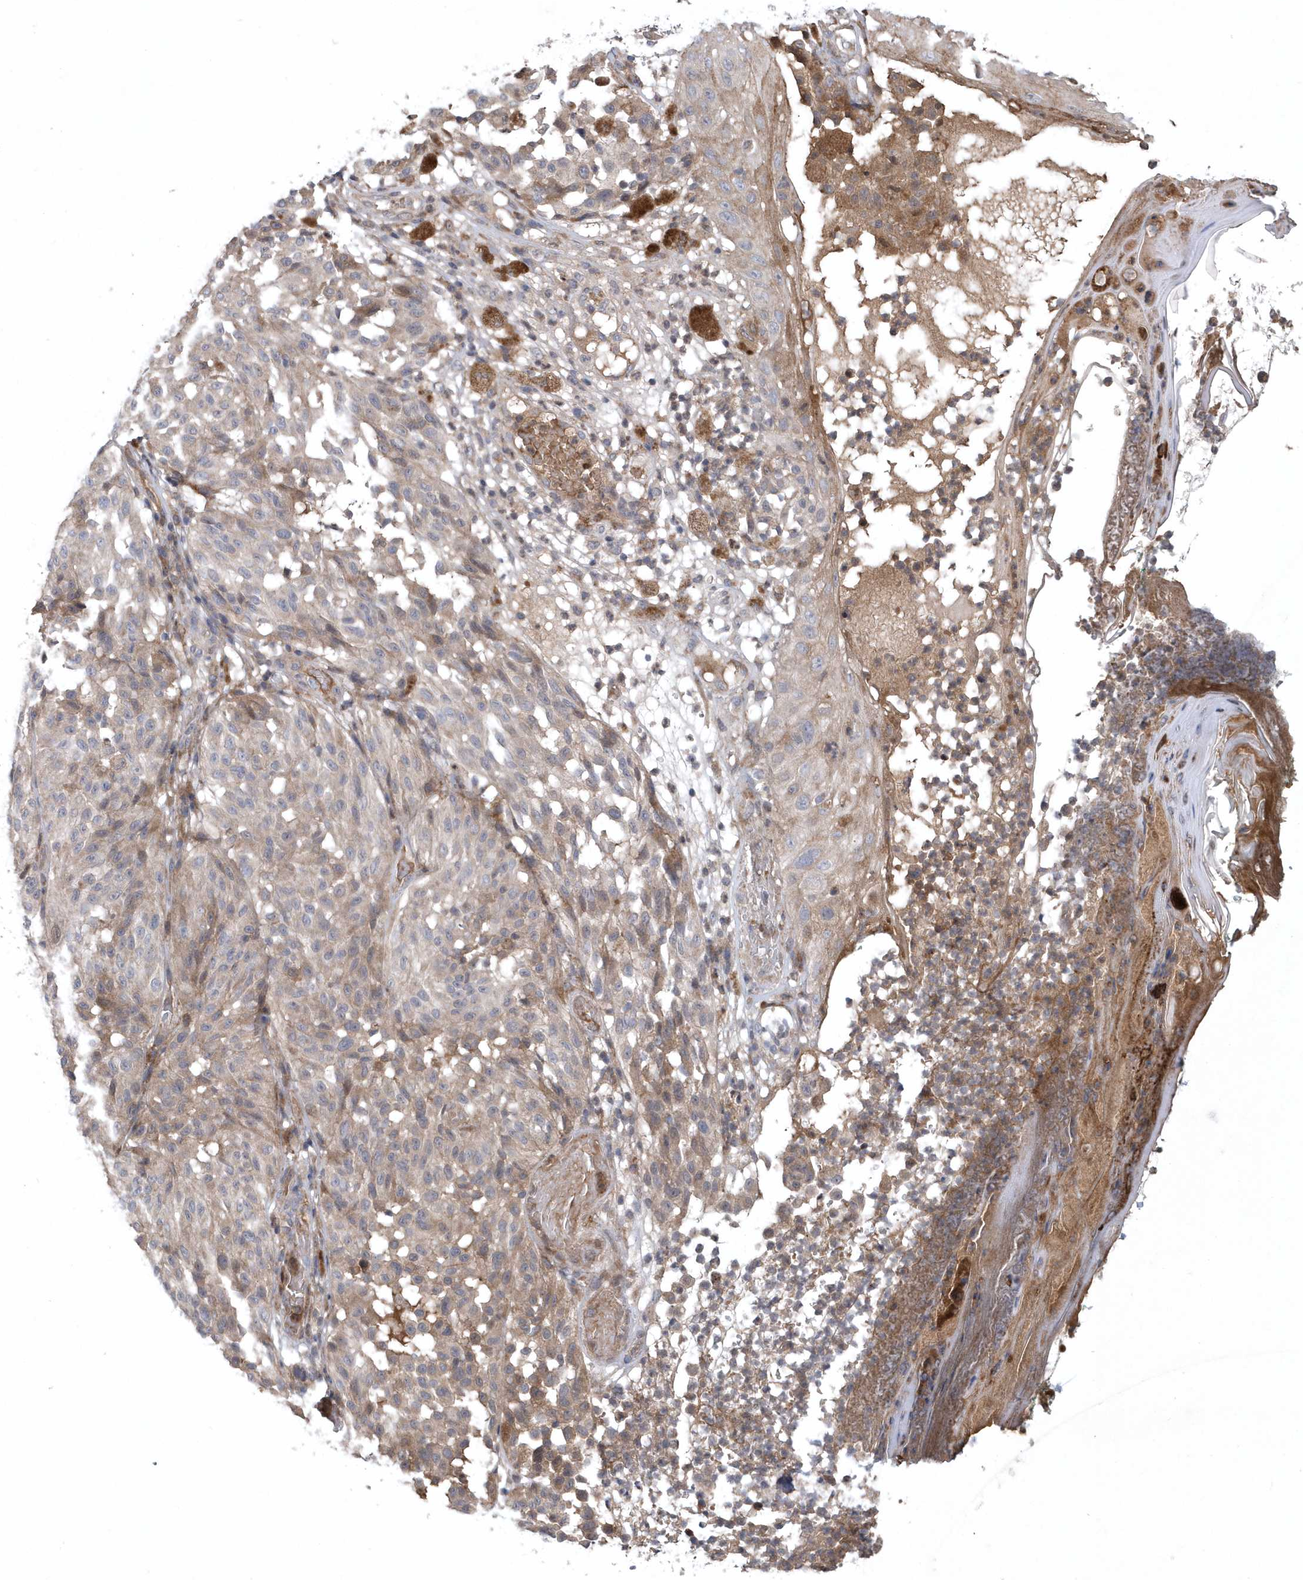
{"staining": {"intensity": "negative", "quantity": "none", "location": "none"}, "tissue": "melanoma", "cell_type": "Tumor cells", "image_type": "cancer", "snomed": [{"axis": "morphology", "description": "Malignant melanoma, NOS"}, {"axis": "topography", "description": "Skin"}], "caption": "Immunohistochemical staining of melanoma exhibits no significant staining in tumor cells.", "gene": "HMGCS1", "patient": {"sex": "female", "age": 46}}